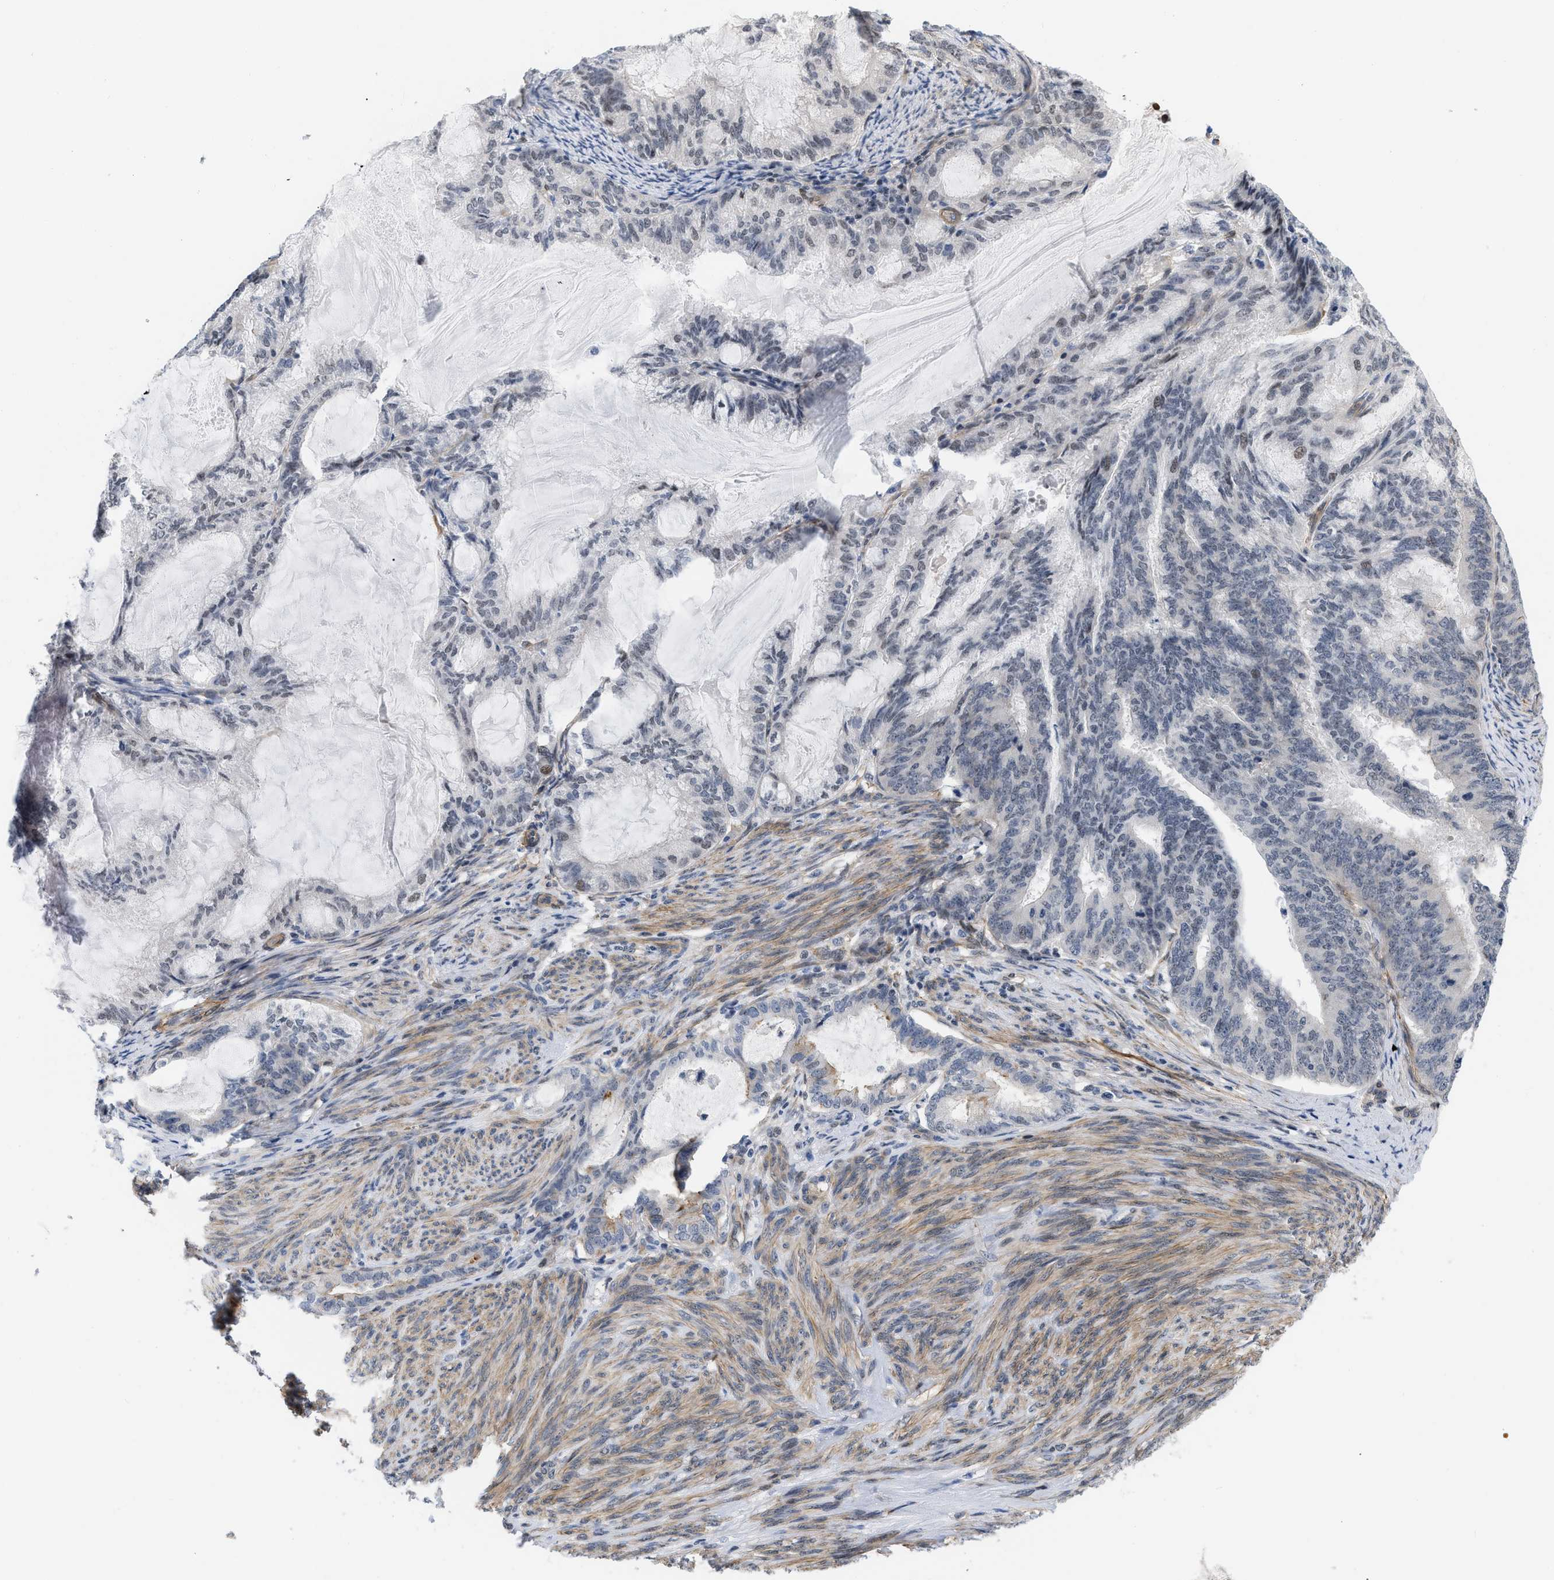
{"staining": {"intensity": "negative", "quantity": "none", "location": "none"}, "tissue": "endometrial cancer", "cell_type": "Tumor cells", "image_type": "cancer", "snomed": [{"axis": "morphology", "description": "Adenocarcinoma, NOS"}, {"axis": "topography", "description": "Endometrium"}], "caption": "Photomicrograph shows no significant protein expression in tumor cells of endometrial adenocarcinoma. (Stains: DAB immunohistochemistry with hematoxylin counter stain, Microscopy: brightfield microscopy at high magnification).", "gene": "GPRASP2", "patient": {"sex": "female", "age": 86}}